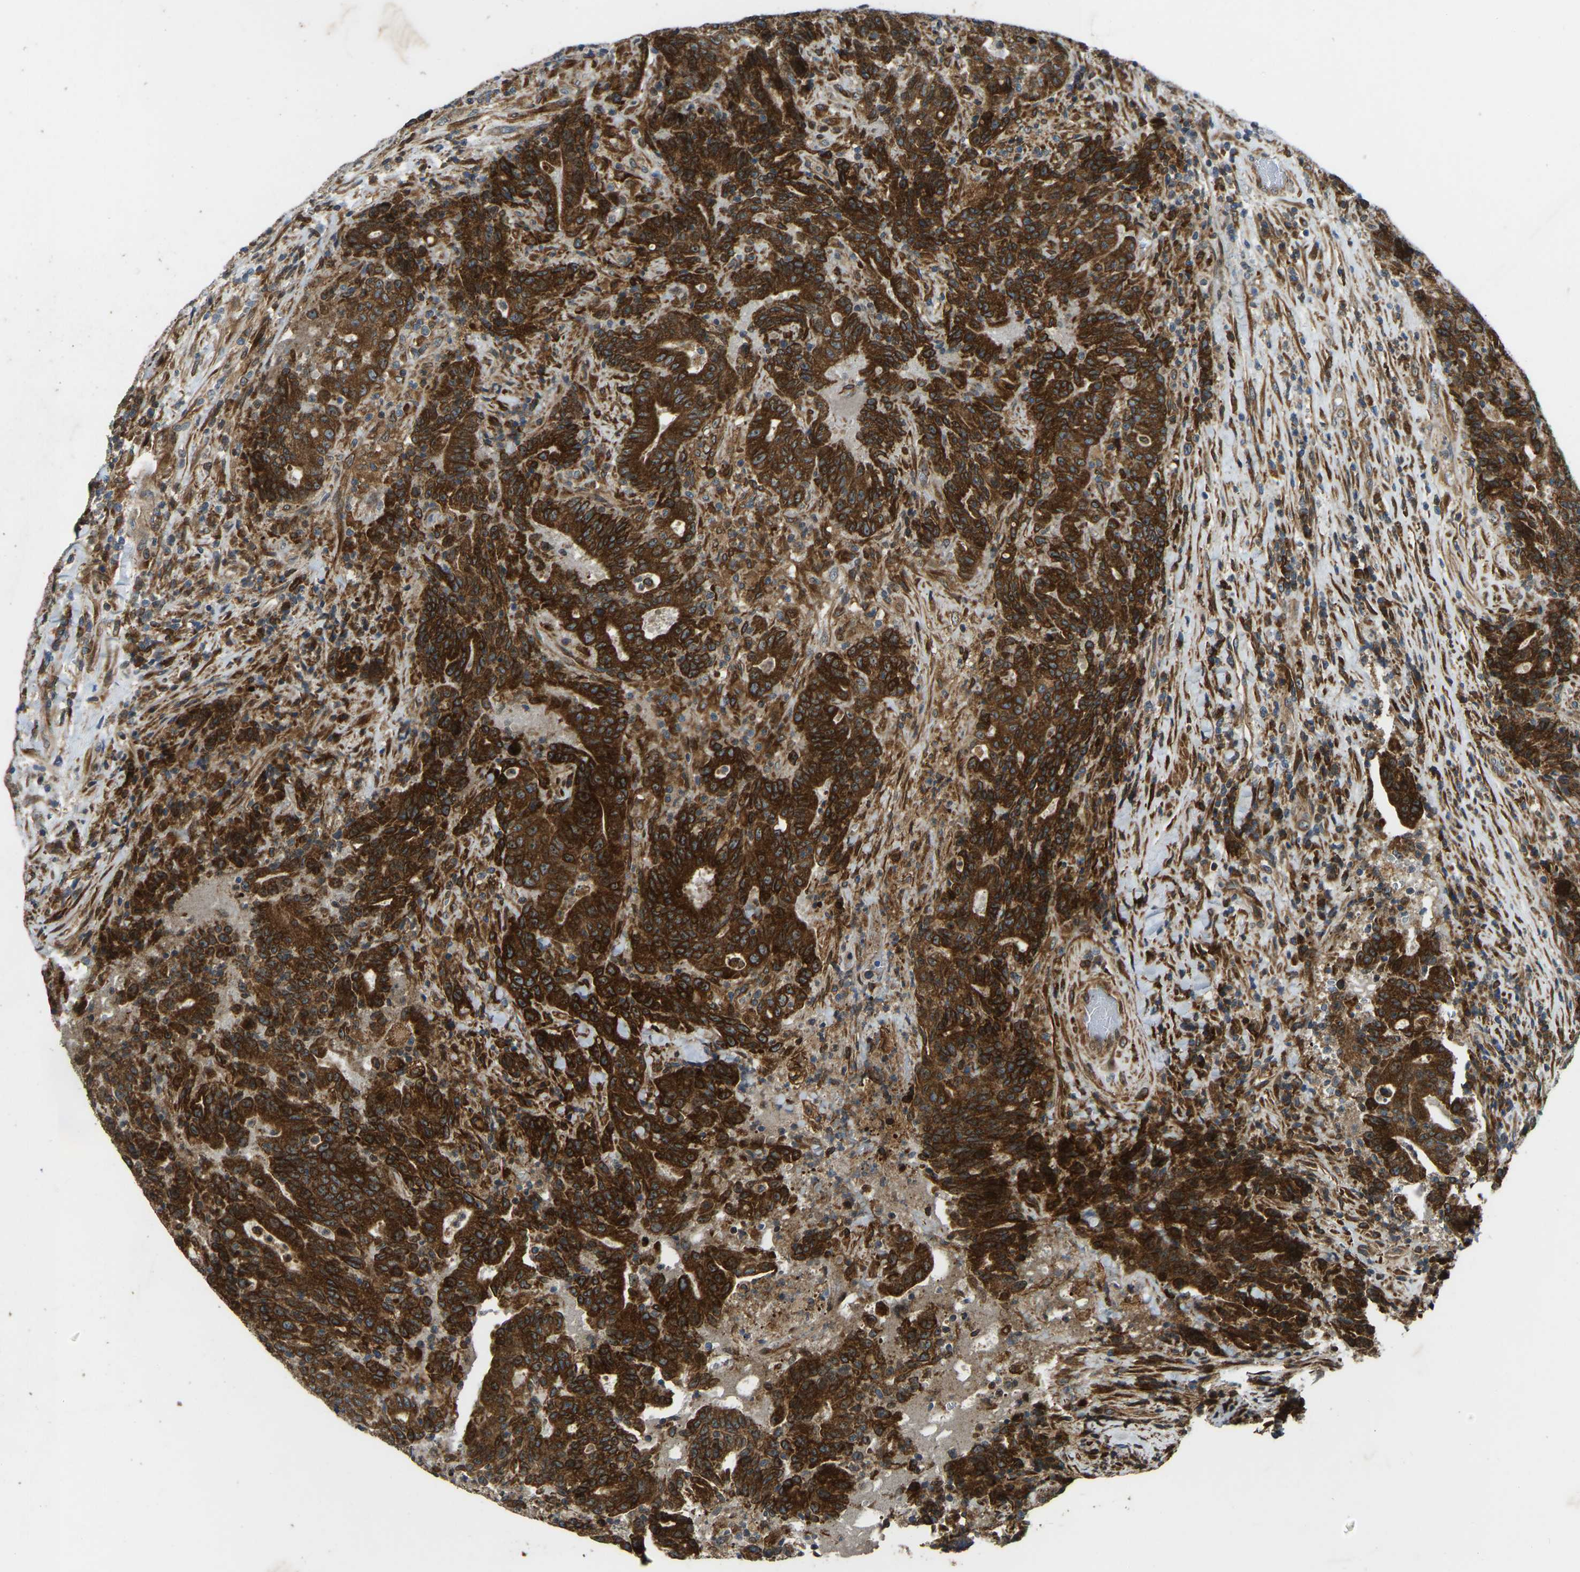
{"staining": {"intensity": "strong", "quantity": ">75%", "location": "cytoplasmic/membranous"}, "tissue": "colorectal cancer", "cell_type": "Tumor cells", "image_type": "cancer", "snomed": [{"axis": "morphology", "description": "Adenocarcinoma, NOS"}, {"axis": "topography", "description": "Colon"}], "caption": "This histopathology image demonstrates immunohistochemistry staining of colorectal cancer, with high strong cytoplasmic/membranous expression in approximately >75% of tumor cells.", "gene": "OS9", "patient": {"sex": "female", "age": 75}}